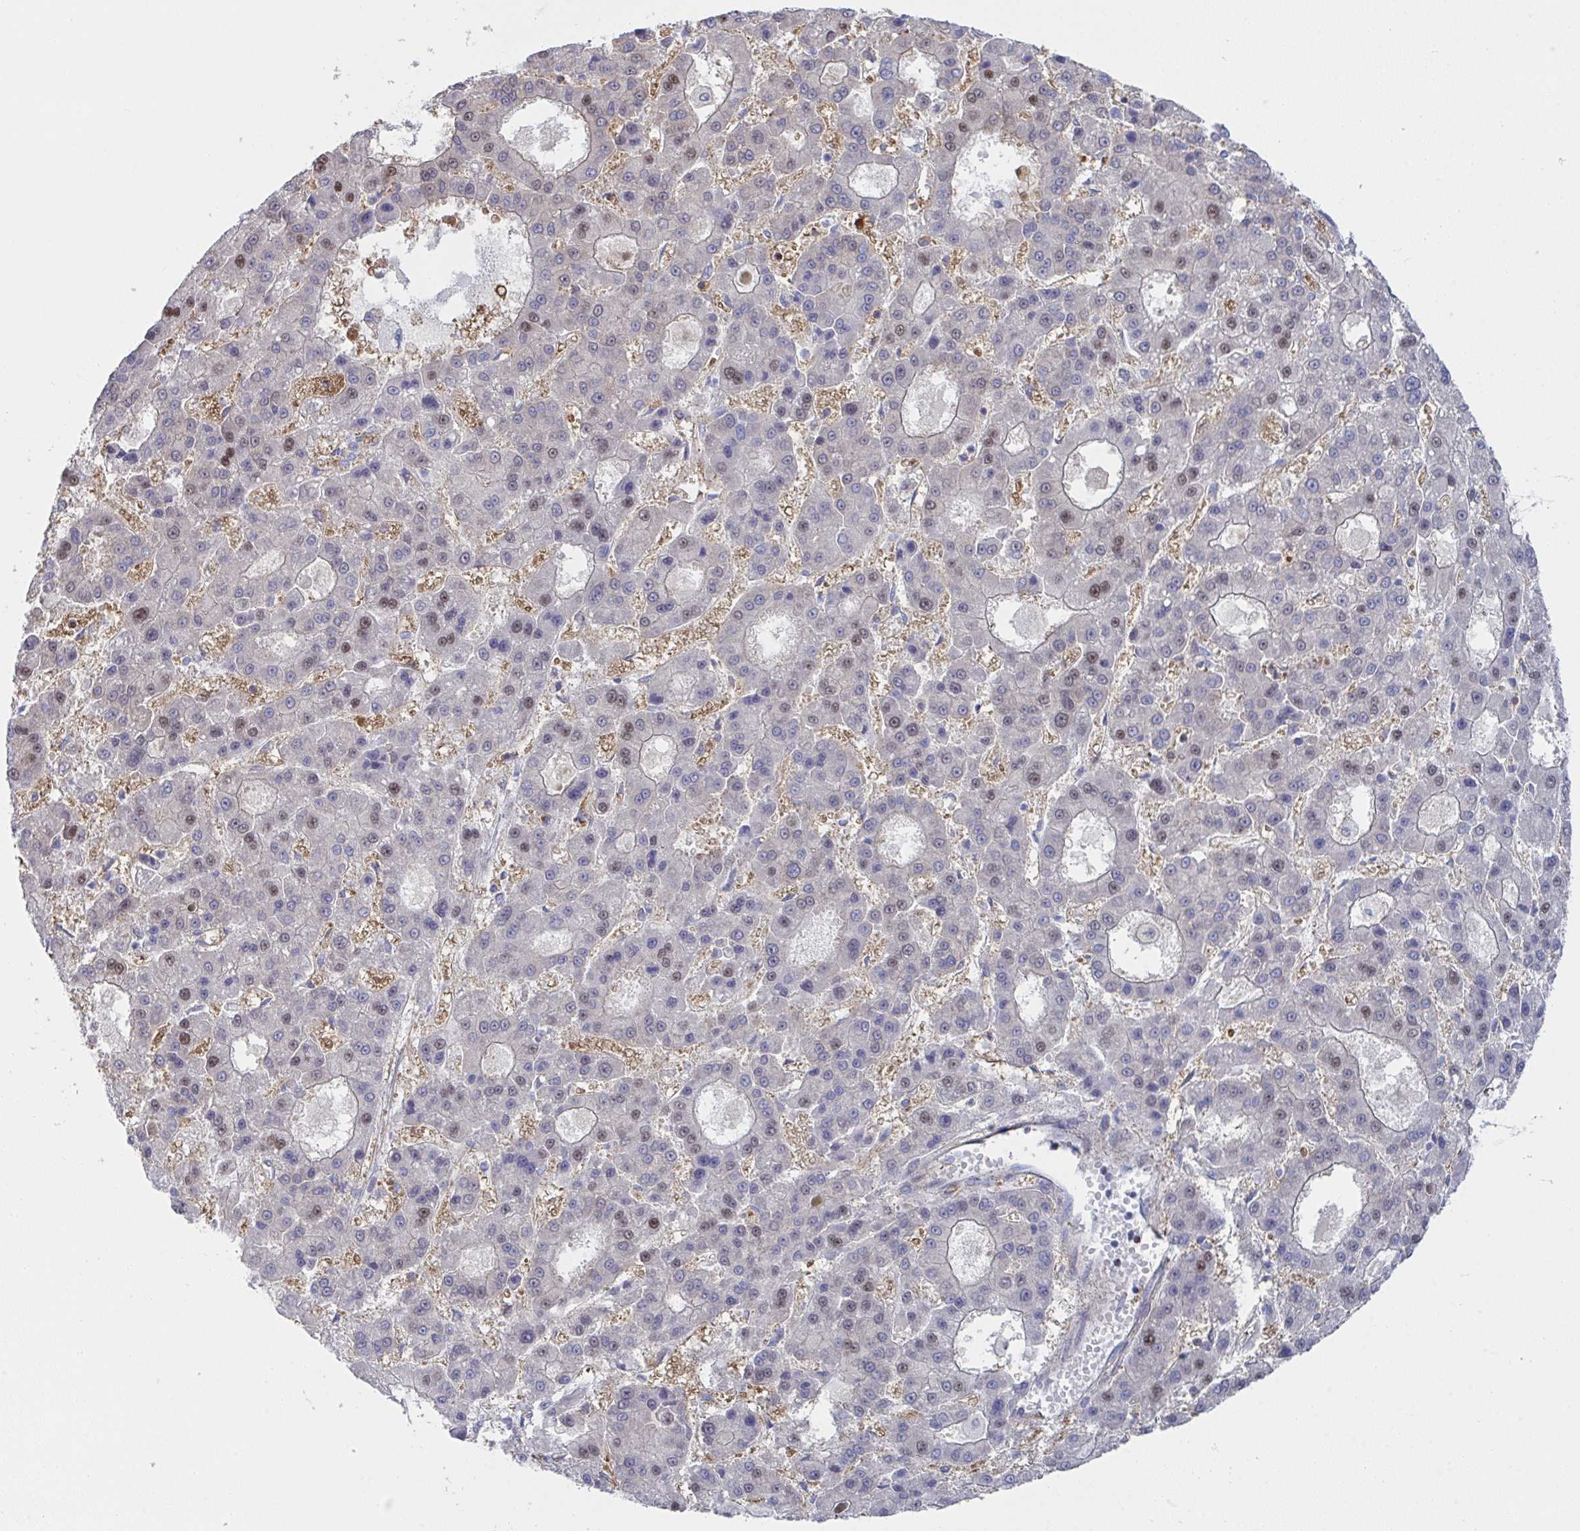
{"staining": {"intensity": "negative", "quantity": "none", "location": "none"}, "tissue": "liver cancer", "cell_type": "Tumor cells", "image_type": "cancer", "snomed": [{"axis": "morphology", "description": "Carcinoma, Hepatocellular, NOS"}, {"axis": "topography", "description": "Liver"}], "caption": "Immunohistochemical staining of human liver cancer (hepatocellular carcinoma) displays no significant staining in tumor cells.", "gene": "WNK1", "patient": {"sex": "male", "age": 70}}